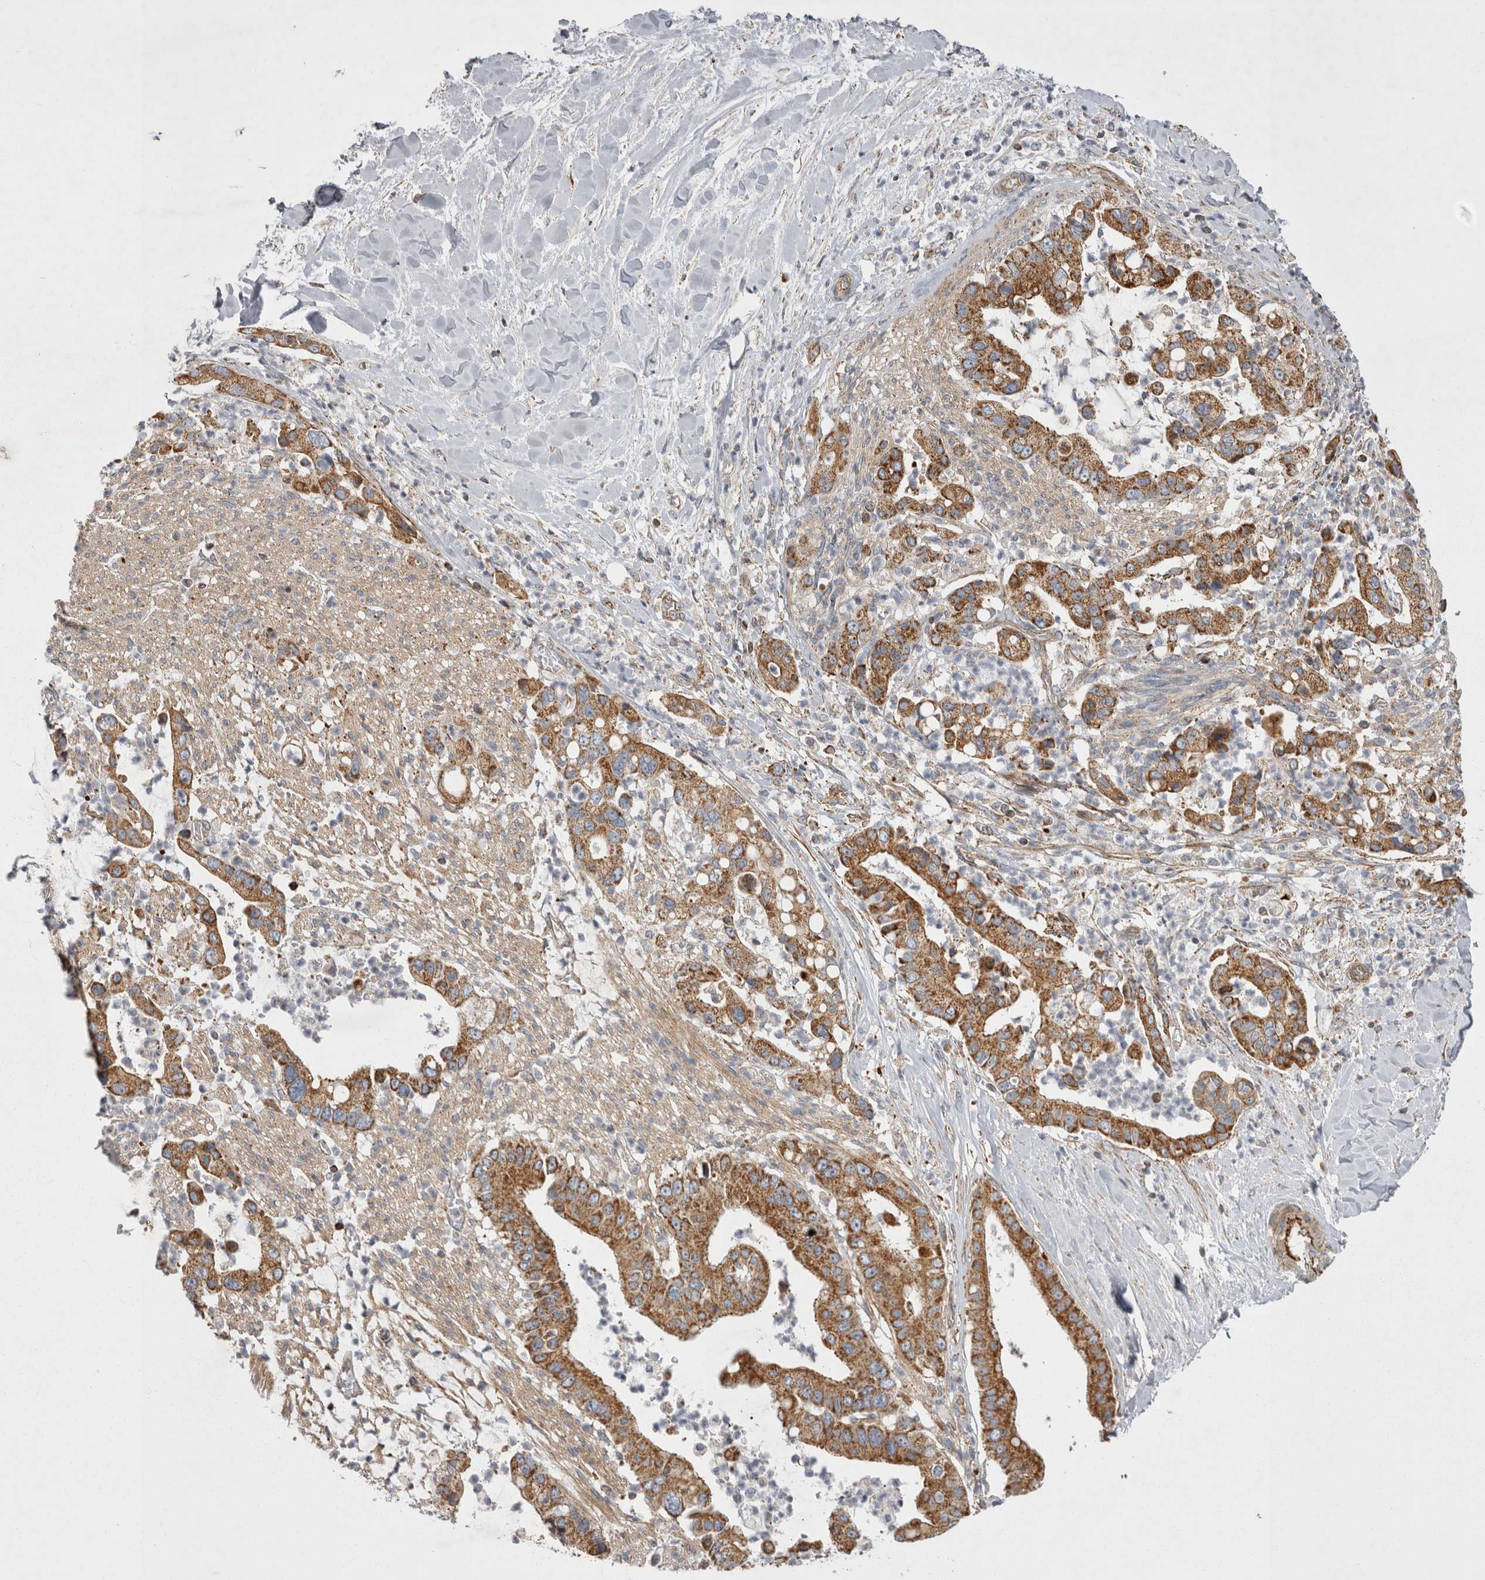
{"staining": {"intensity": "strong", "quantity": ">75%", "location": "cytoplasmic/membranous"}, "tissue": "liver cancer", "cell_type": "Tumor cells", "image_type": "cancer", "snomed": [{"axis": "morphology", "description": "Cholangiocarcinoma"}, {"axis": "topography", "description": "Liver"}], "caption": "Cholangiocarcinoma (liver) stained for a protein (brown) displays strong cytoplasmic/membranous positive expression in approximately >75% of tumor cells.", "gene": "TSPOAP1", "patient": {"sex": "female", "age": 54}}